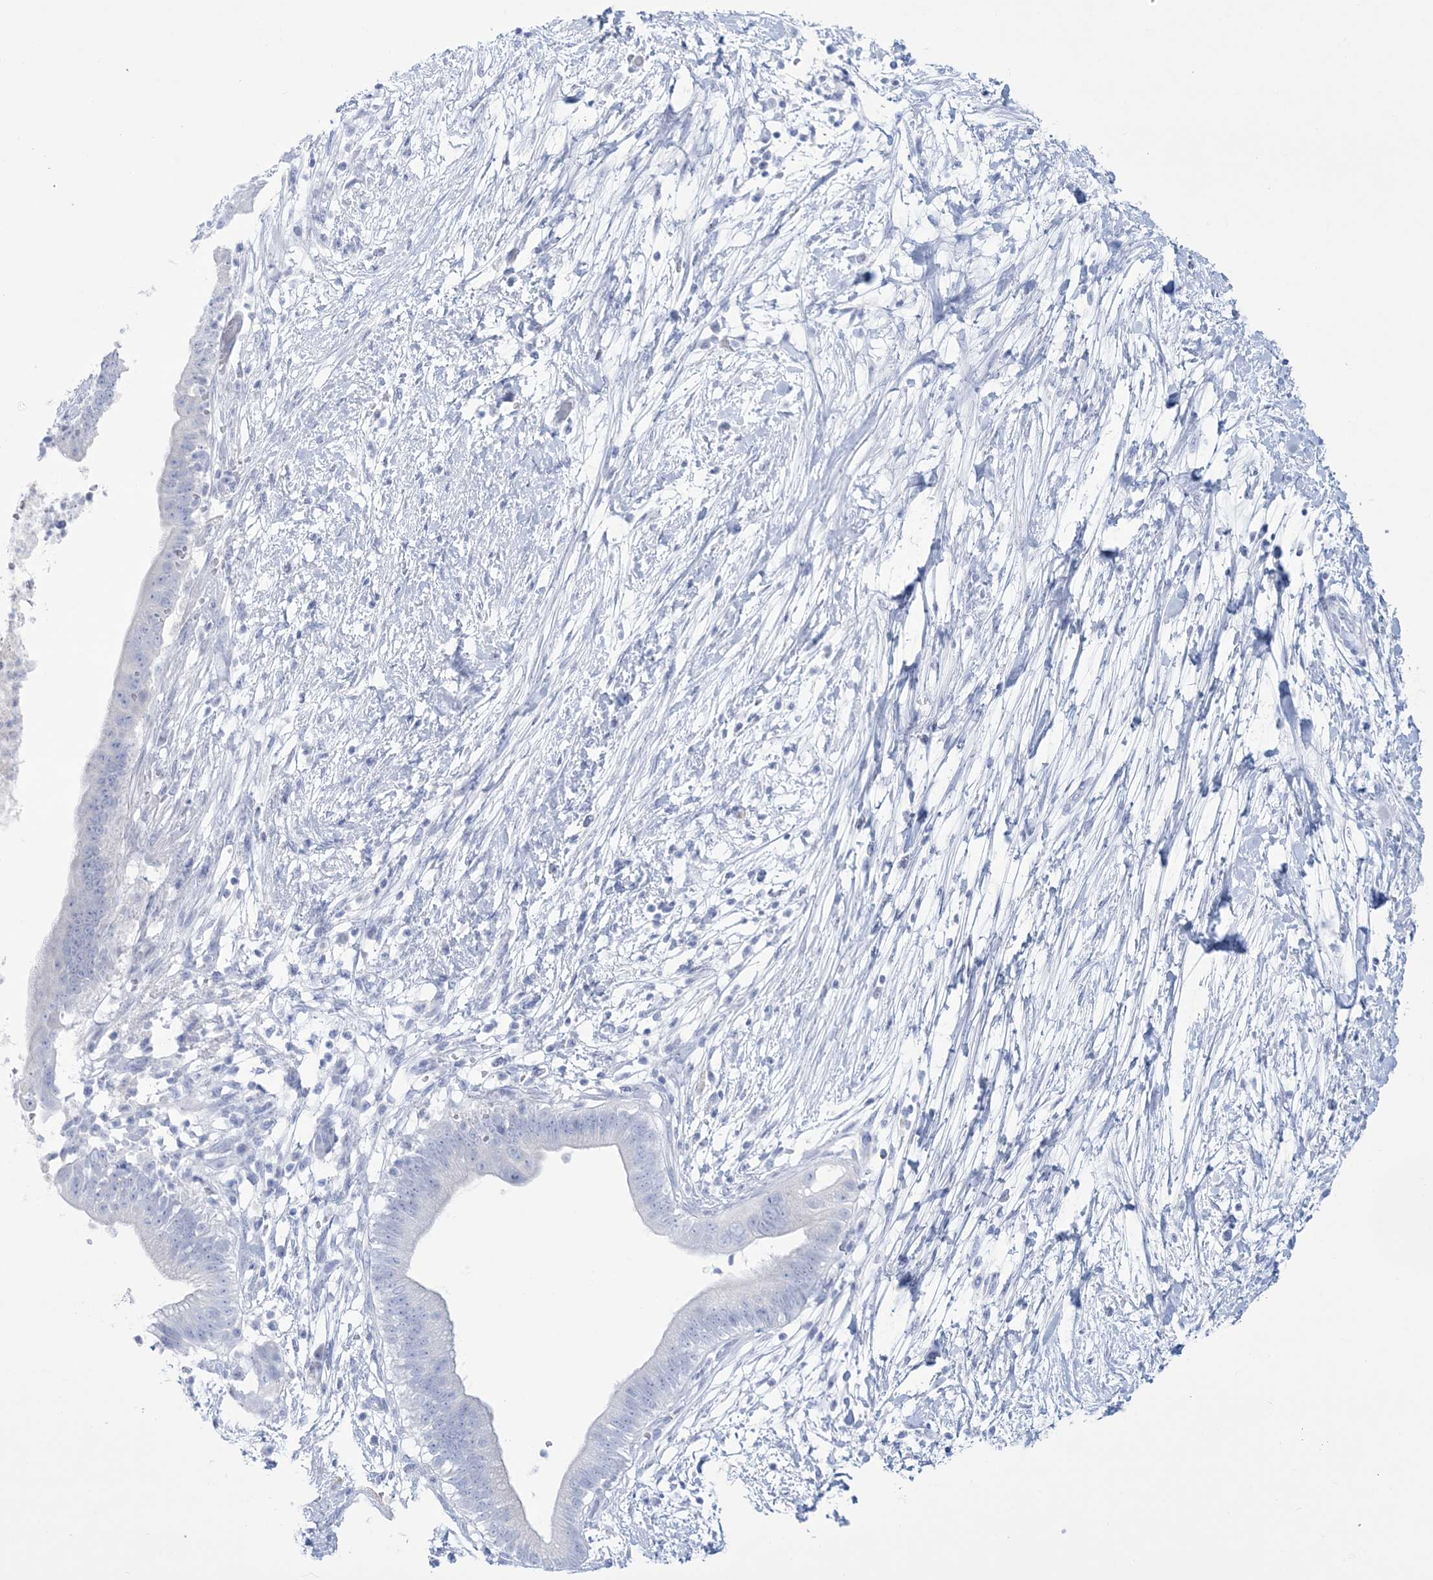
{"staining": {"intensity": "negative", "quantity": "none", "location": "none"}, "tissue": "pancreatic cancer", "cell_type": "Tumor cells", "image_type": "cancer", "snomed": [{"axis": "morphology", "description": "Adenocarcinoma, NOS"}, {"axis": "topography", "description": "Pancreas"}], "caption": "An image of human pancreatic cancer (adenocarcinoma) is negative for staining in tumor cells. (DAB IHC with hematoxylin counter stain).", "gene": "RBP2", "patient": {"sex": "male", "age": 68}}